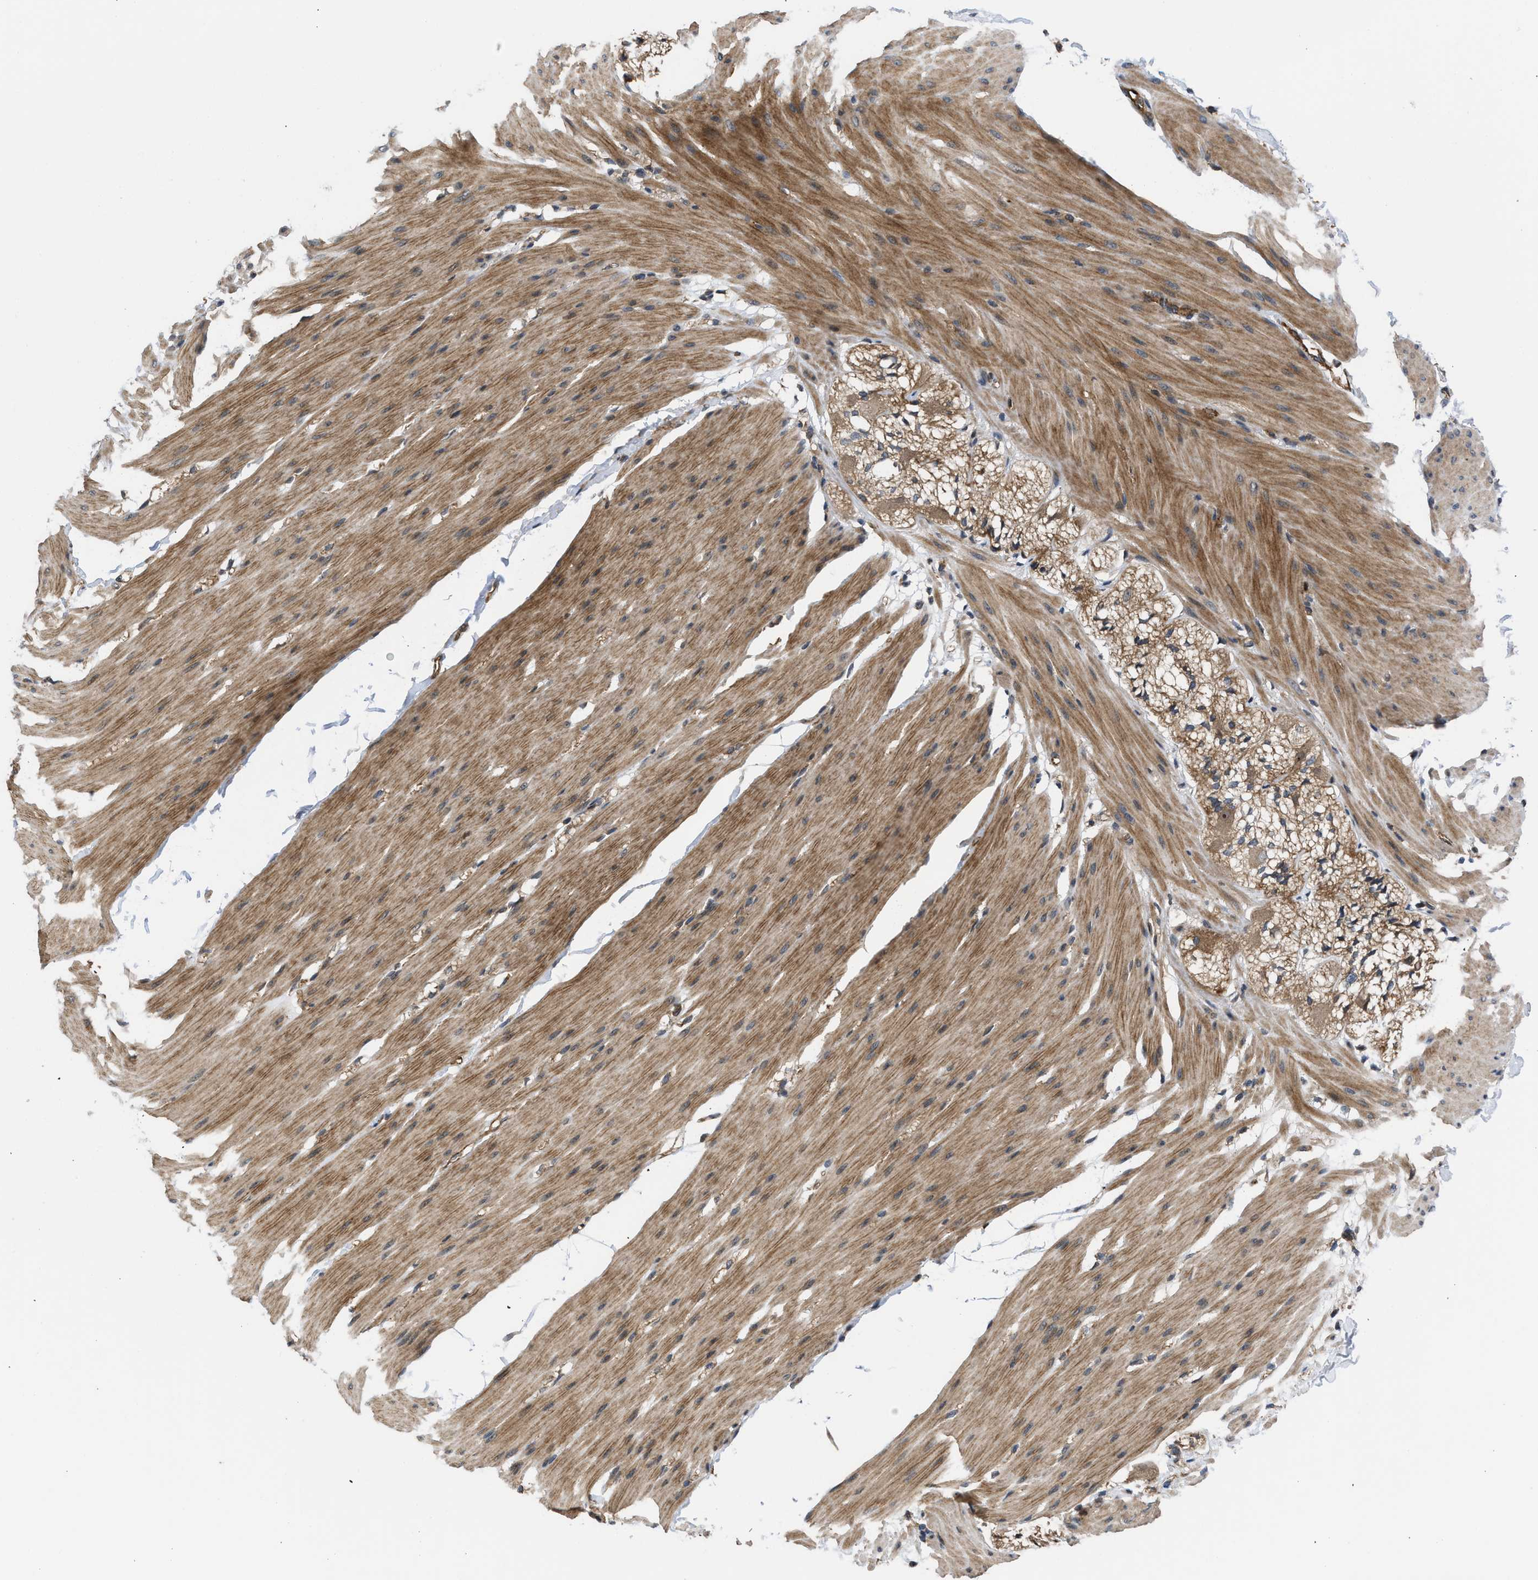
{"staining": {"intensity": "moderate", "quantity": ">75%", "location": "cytoplasmic/membranous"}, "tissue": "smooth muscle", "cell_type": "Smooth muscle cells", "image_type": "normal", "snomed": [{"axis": "morphology", "description": "Normal tissue, NOS"}, {"axis": "topography", "description": "Smooth muscle"}, {"axis": "topography", "description": "Colon"}], "caption": "Immunohistochemistry micrograph of benign smooth muscle: human smooth muscle stained using immunohistochemistry (IHC) reveals medium levels of moderate protein expression localized specifically in the cytoplasmic/membranous of smooth muscle cells, appearing as a cytoplasmic/membranous brown color.", "gene": "GPATCH2L", "patient": {"sex": "male", "age": 67}}